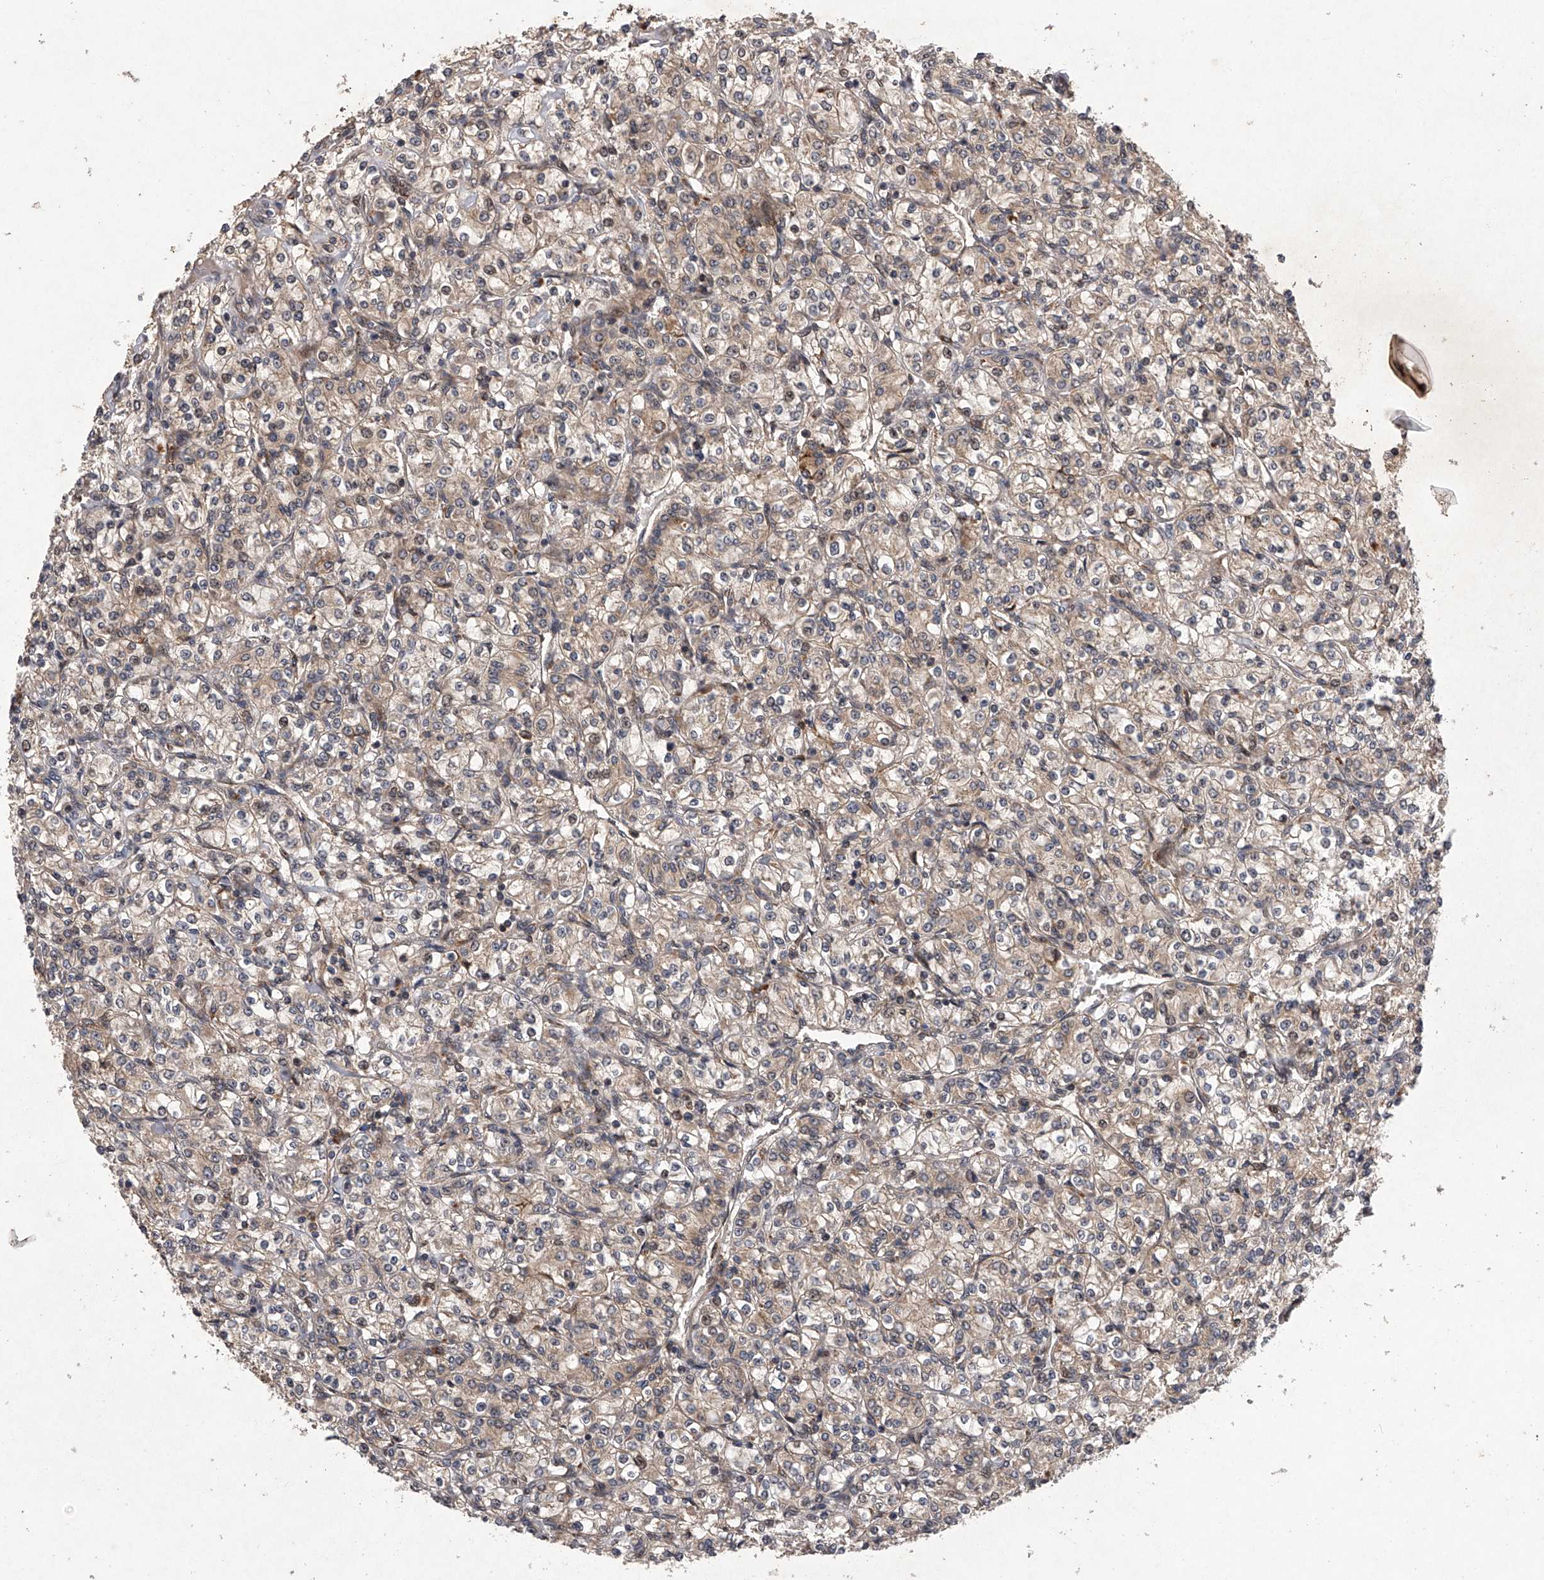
{"staining": {"intensity": "weak", "quantity": ">75%", "location": "cytoplasmic/membranous"}, "tissue": "renal cancer", "cell_type": "Tumor cells", "image_type": "cancer", "snomed": [{"axis": "morphology", "description": "Adenocarcinoma, NOS"}, {"axis": "topography", "description": "Kidney"}], "caption": "A high-resolution image shows immunohistochemistry (IHC) staining of renal cancer, which exhibits weak cytoplasmic/membranous staining in about >75% of tumor cells.", "gene": "MAP3K11", "patient": {"sex": "male", "age": 77}}